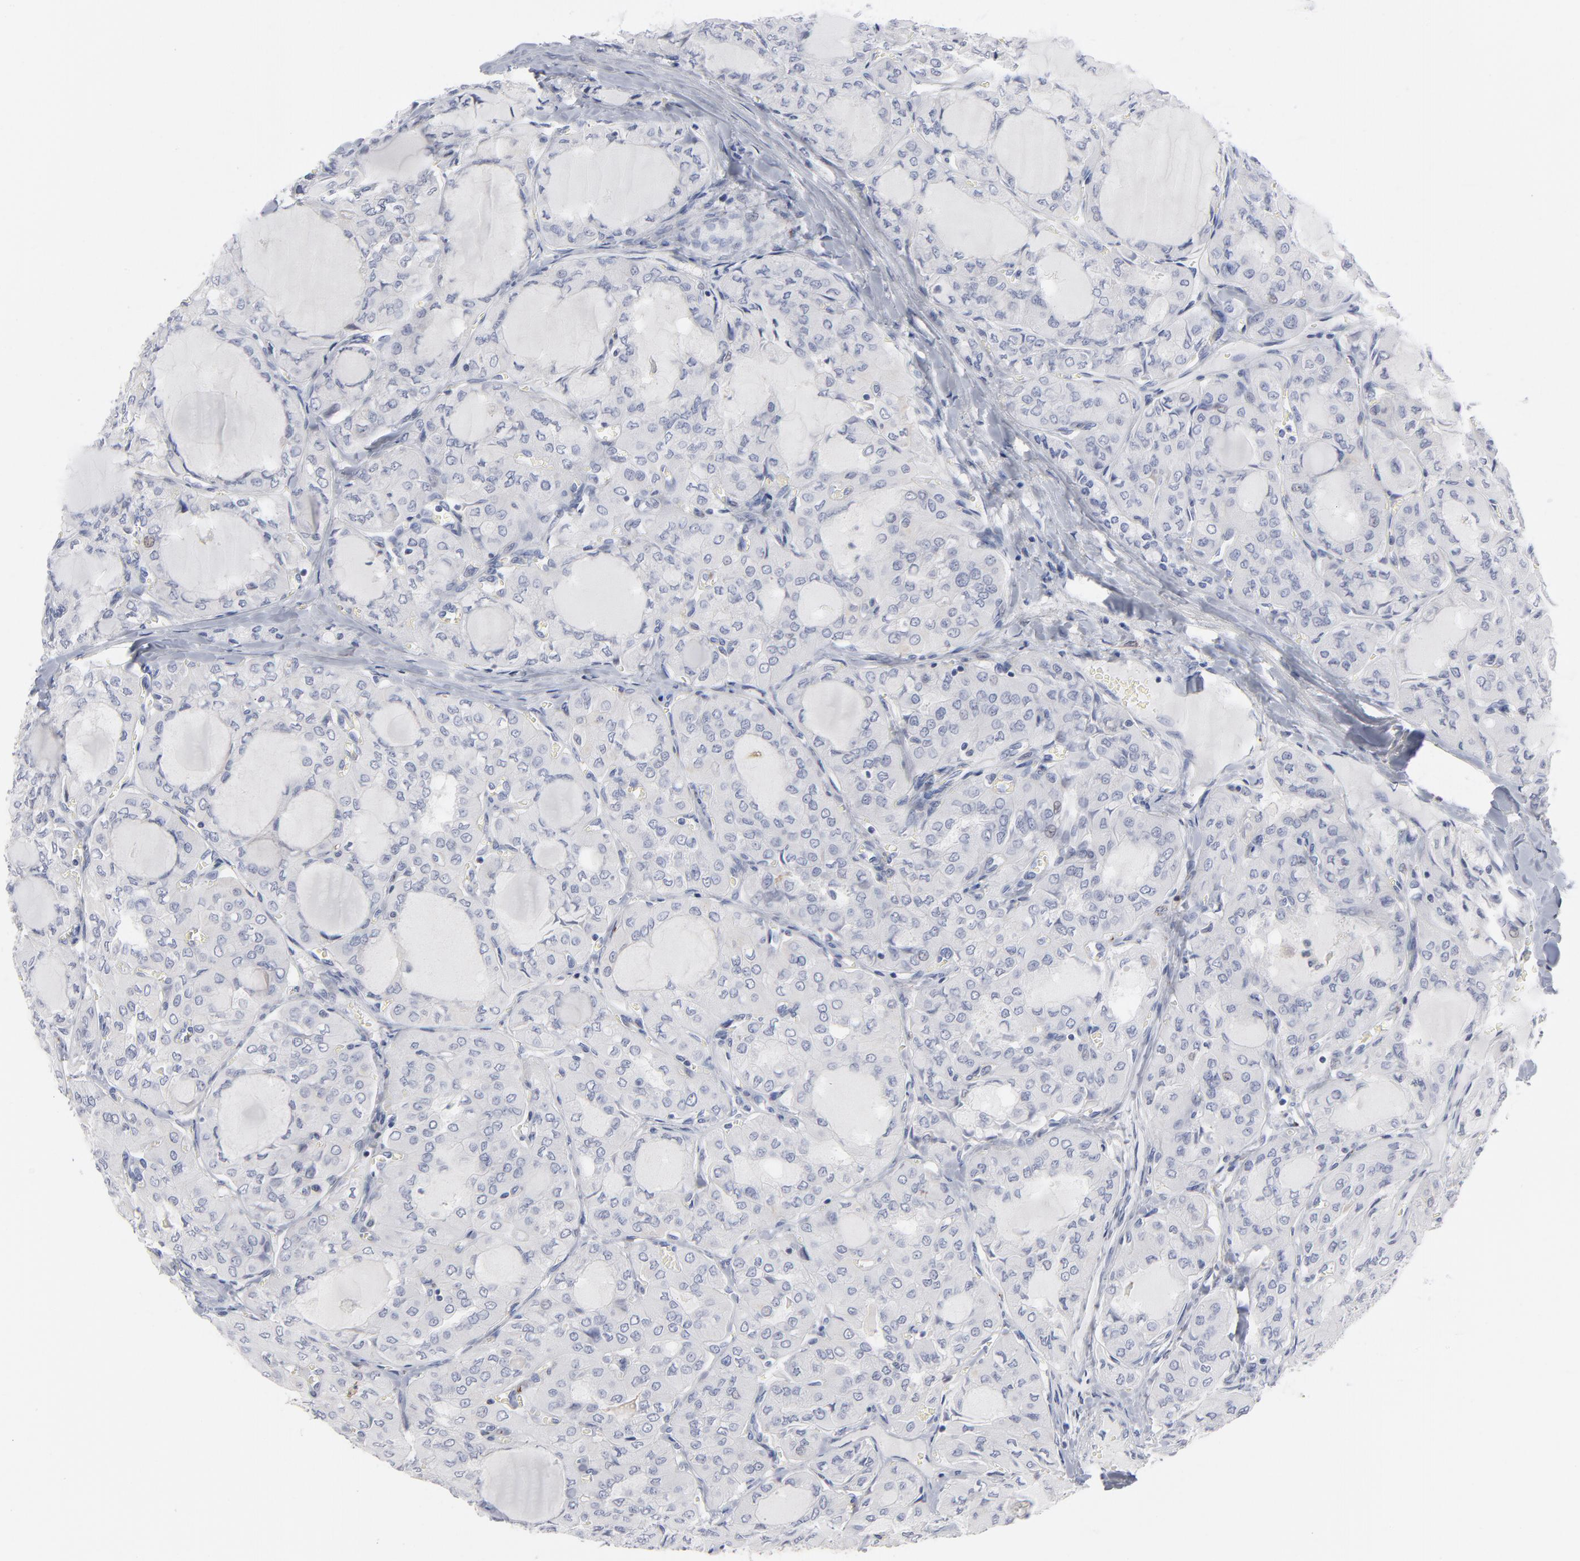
{"staining": {"intensity": "negative", "quantity": "none", "location": "none"}, "tissue": "thyroid cancer", "cell_type": "Tumor cells", "image_type": "cancer", "snomed": [{"axis": "morphology", "description": "Papillary adenocarcinoma, NOS"}, {"axis": "topography", "description": "Thyroid gland"}], "caption": "Tumor cells show no significant positivity in thyroid papillary adenocarcinoma.", "gene": "AURKA", "patient": {"sex": "male", "age": 20}}